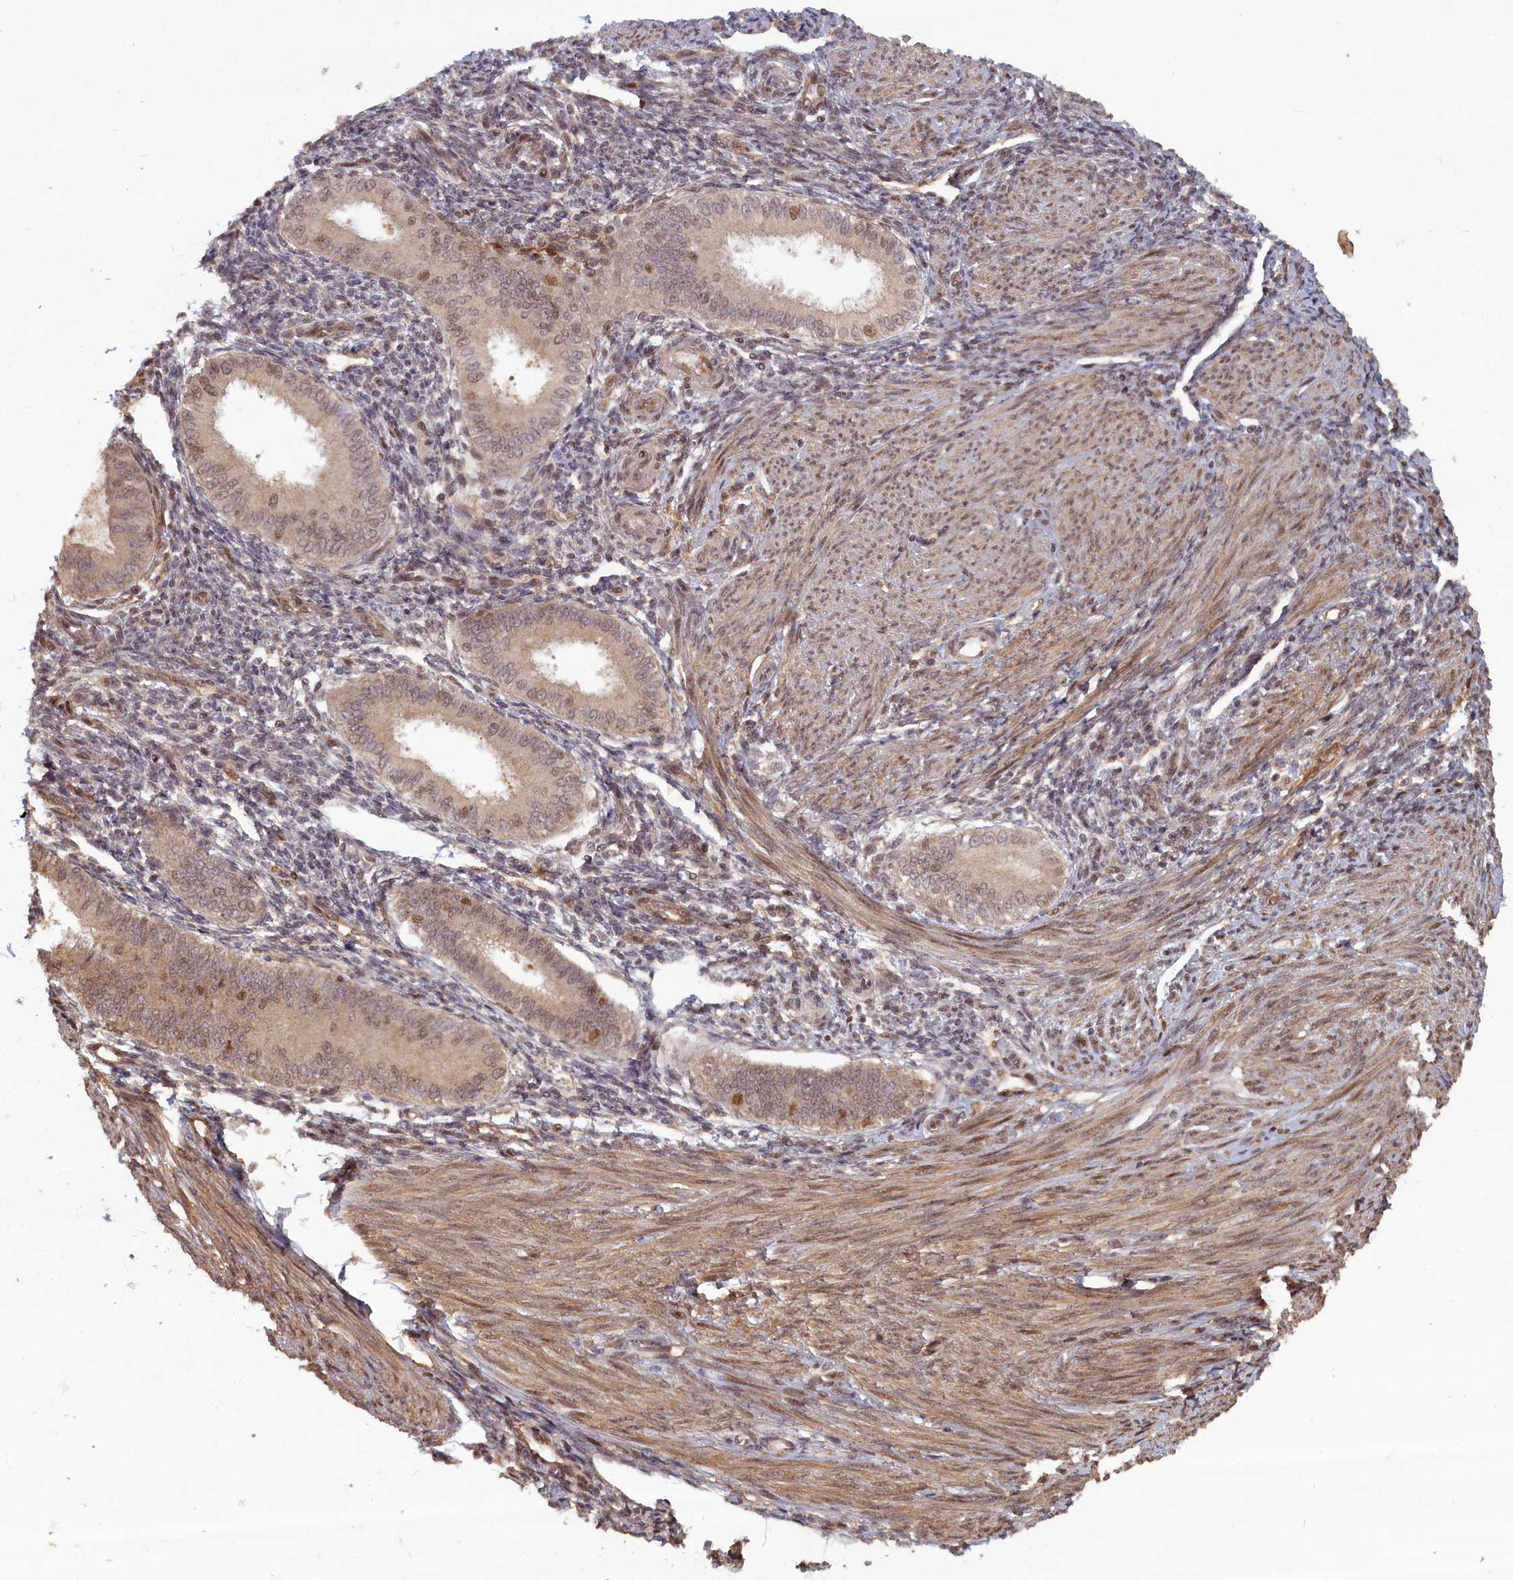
{"staining": {"intensity": "moderate", "quantity": "<25%", "location": "cytoplasmic/membranous,nuclear"}, "tissue": "endometrium", "cell_type": "Cells in endometrial stroma", "image_type": "normal", "snomed": [{"axis": "morphology", "description": "Normal tissue, NOS"}, {"axis": "topography", "description": "Uterus"}, {"axis": "topography", "description": "Endometrium"}], "caption": "Immunohistochemistry (IHC) image of benign endometrium: endometrium stained using IHC exhibits low levels of moderate protein expression localized specifically in the cytoplasmic/membranous,nuclear of cells in endometrial stroma, appearing as a cytoplasmic/membranous,nuclear brown color.", "gene": "HIF3A", "patient": {"sex": "female", "age": 48}}